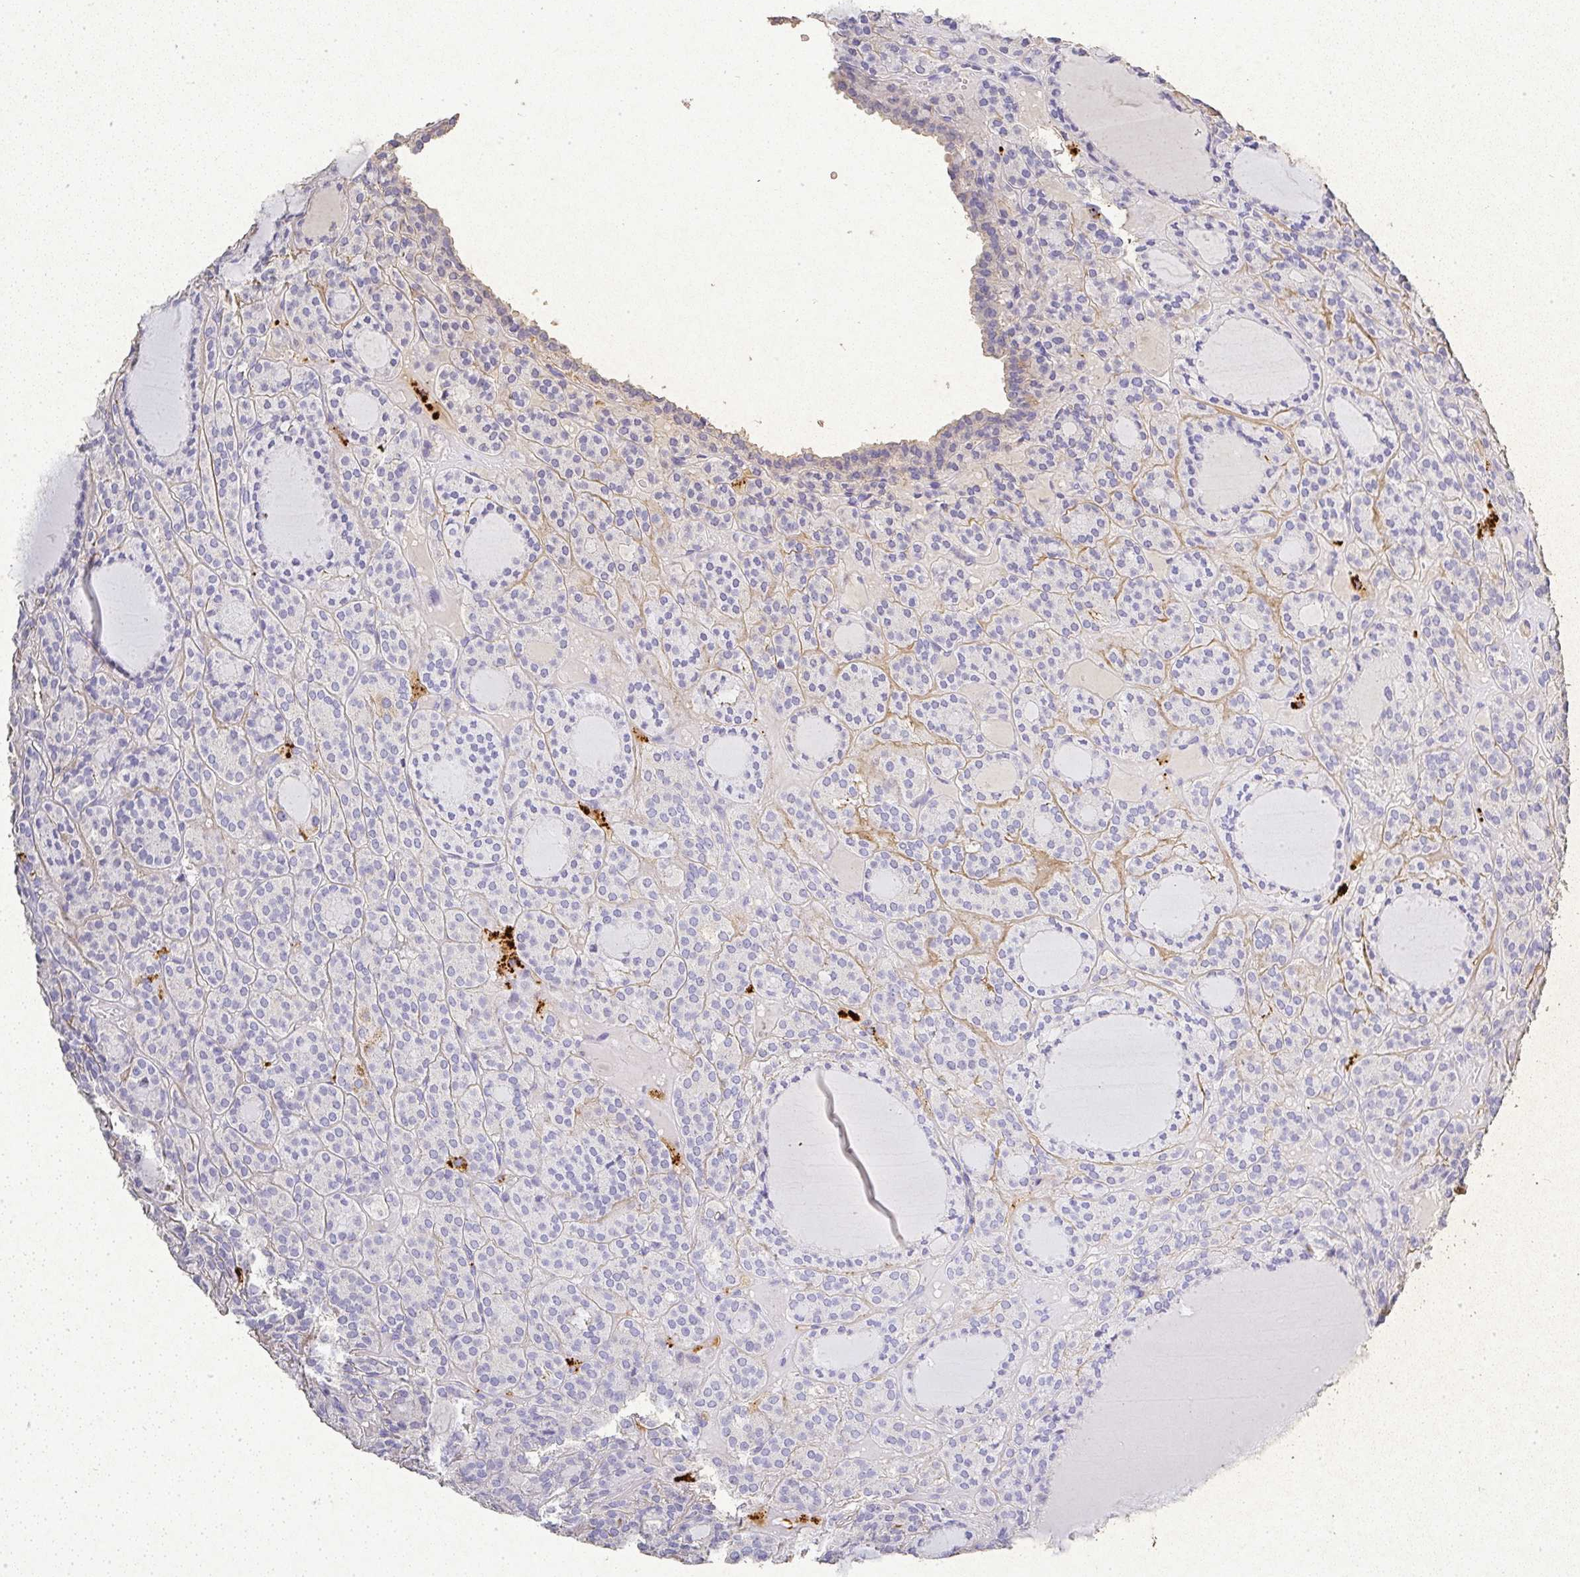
{"staining": {"intensity": "negative", "quantity": "none", "location": "none"}, "tissue": "thyroid cancer", "cell_type": "Tumor cells", "image_type": "cancer", "snomed": [{"axis": "morphology", "description": "Follicular adenoma carcinoma, NOS"}, {"axis": "topography", "description": "Thyroid gland"}], "caption": "A histopathology image of human follicular adenoma carcinoma (thyroid) is negative for staining in tumor cells.", "gene": "RPS2", "patient": {"sex": "female", "age": 63}}